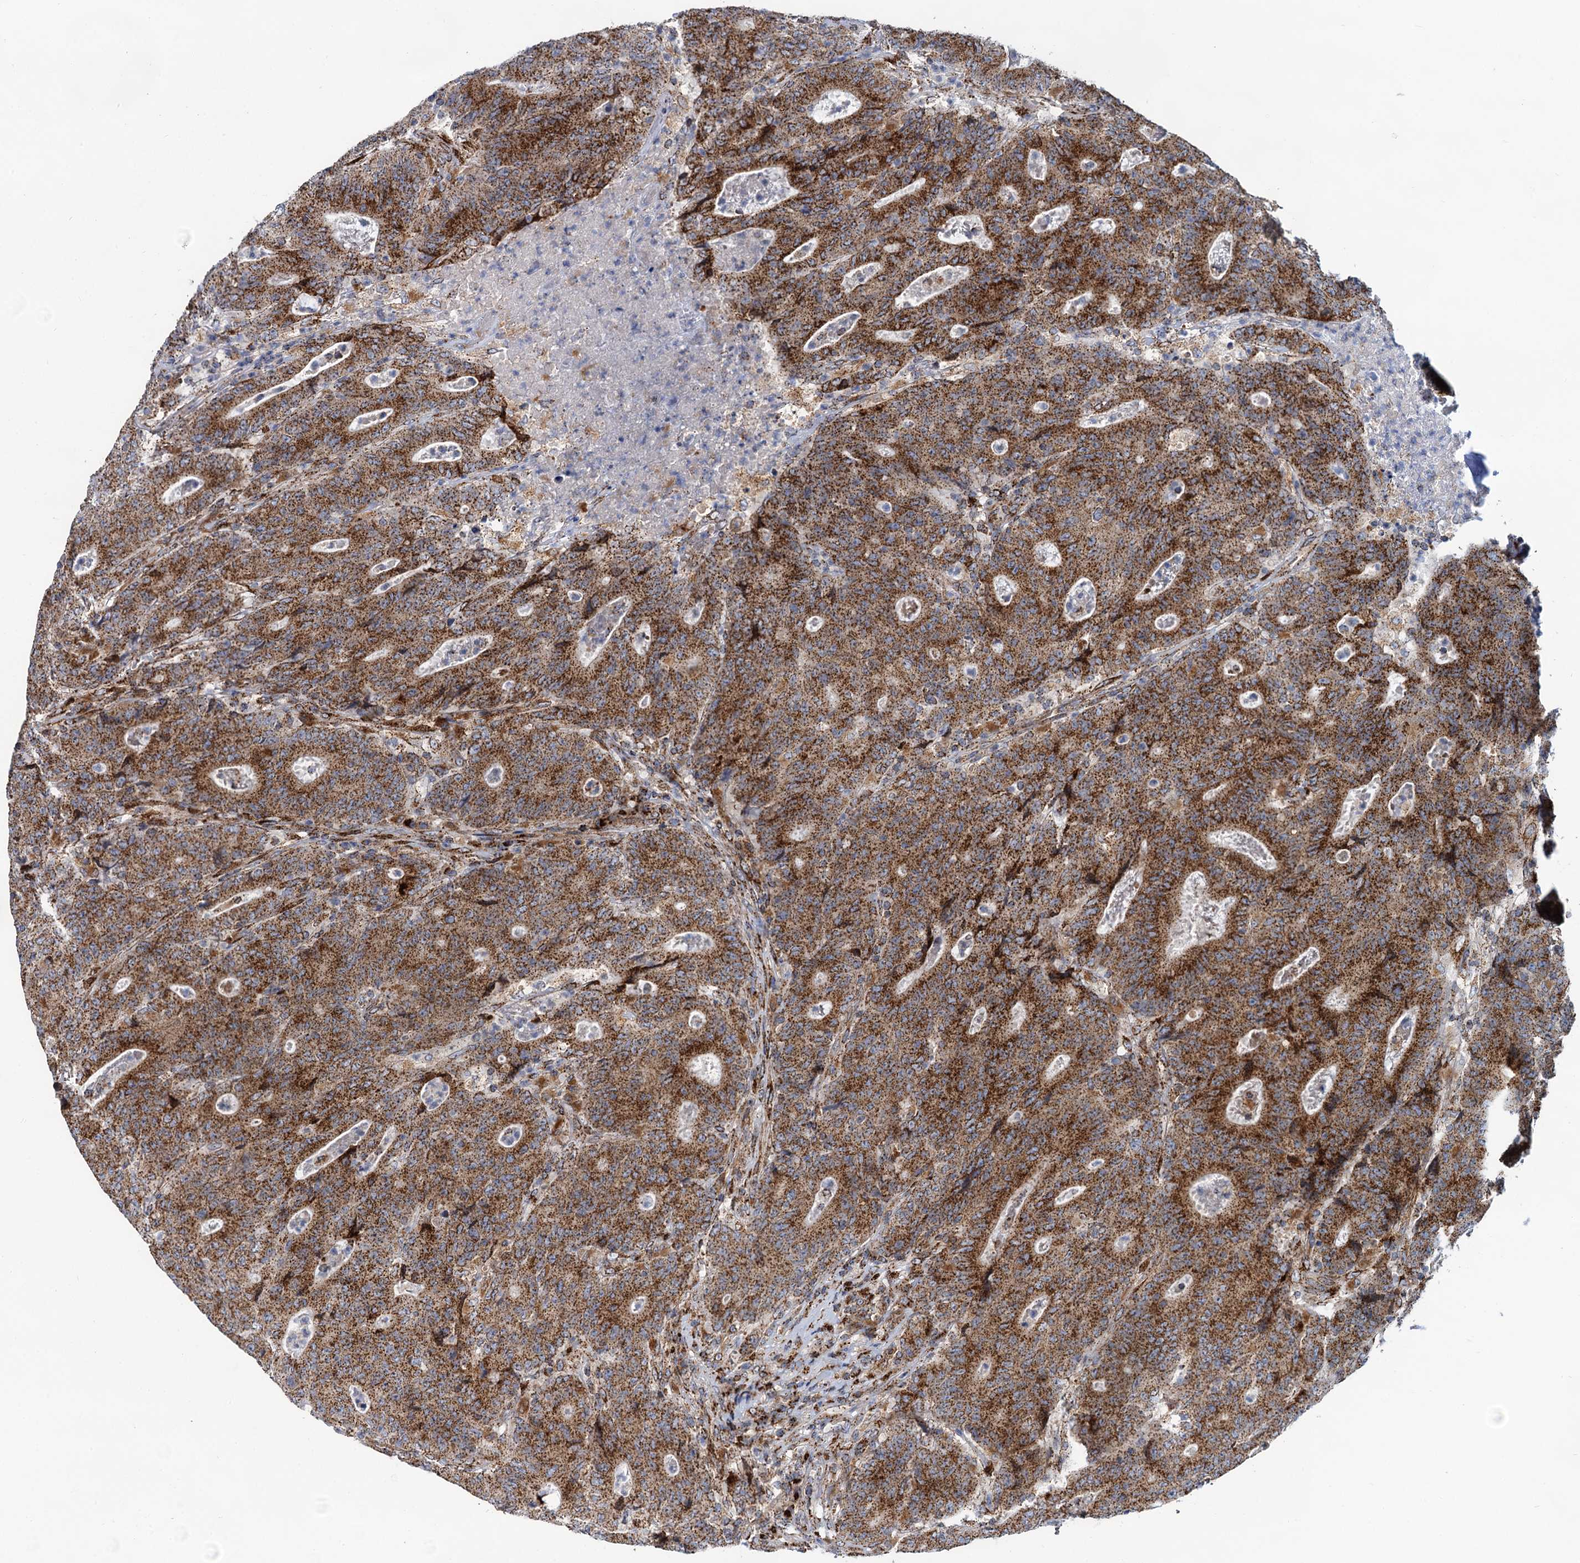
{"staining": {"intensity": "strong", "quantity": ">75%", "location": "cytoplasmic/membranous"}, "tissue": "colorectal cancer", "cell_type": "Tumor cells", "image_type": "cancer", "snomed": [{"axis": "morphology", "description": "Adenocarcinoma, NOS"}, {"axis": "topography", "description": "Colon"}], "caption": "Protein staining of colorectal cancer (adenocarcinoma) tissue demonstrates strong cytoplasmic/membranous expression in approximately >75% of tumor cells.", "gene": "SUPT20H", "patient": {"sex": "female", "age": 75}}